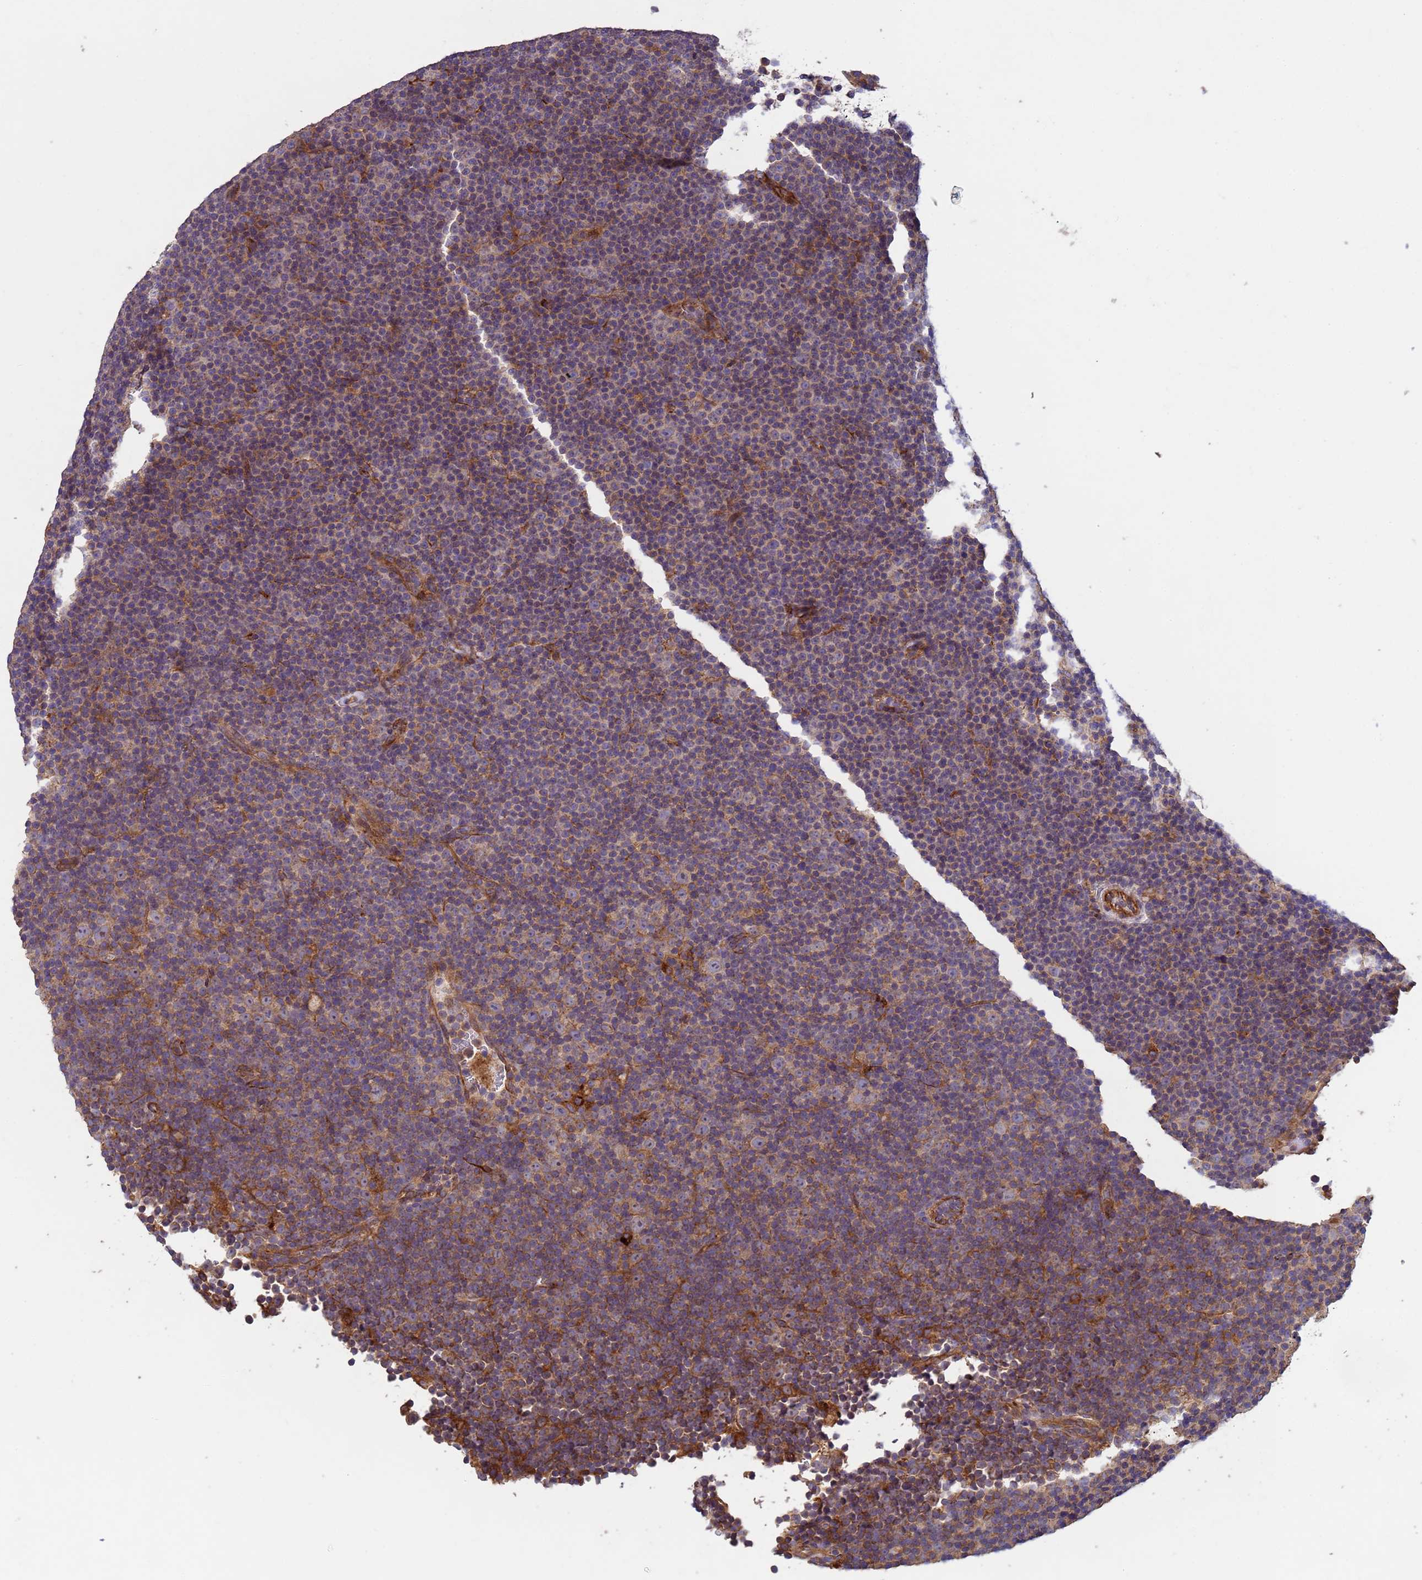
{"staining": {"intensity": "weak", "quantity": "25%-75%", "location": "cytoplasmic/membranous"}, "tissue": "lymphoma", "cell_type": "Tumor cells", "image_type": "cancer", "snomed": [{"axis": "morphology", "description": "Malignant lymphoma, non-Hodgkin's type, Low grade"}, {"axis": "topography", "description": "Lymph node"}], "caption": "About 25%-75% of tumor cells in lymphoma exhibit weak cytoplasmic/membranous protein positivity as visualized by brown immunohistochemical staining.", "gene": "RAB10", "patient": {"sex": "female", "age": 67}}